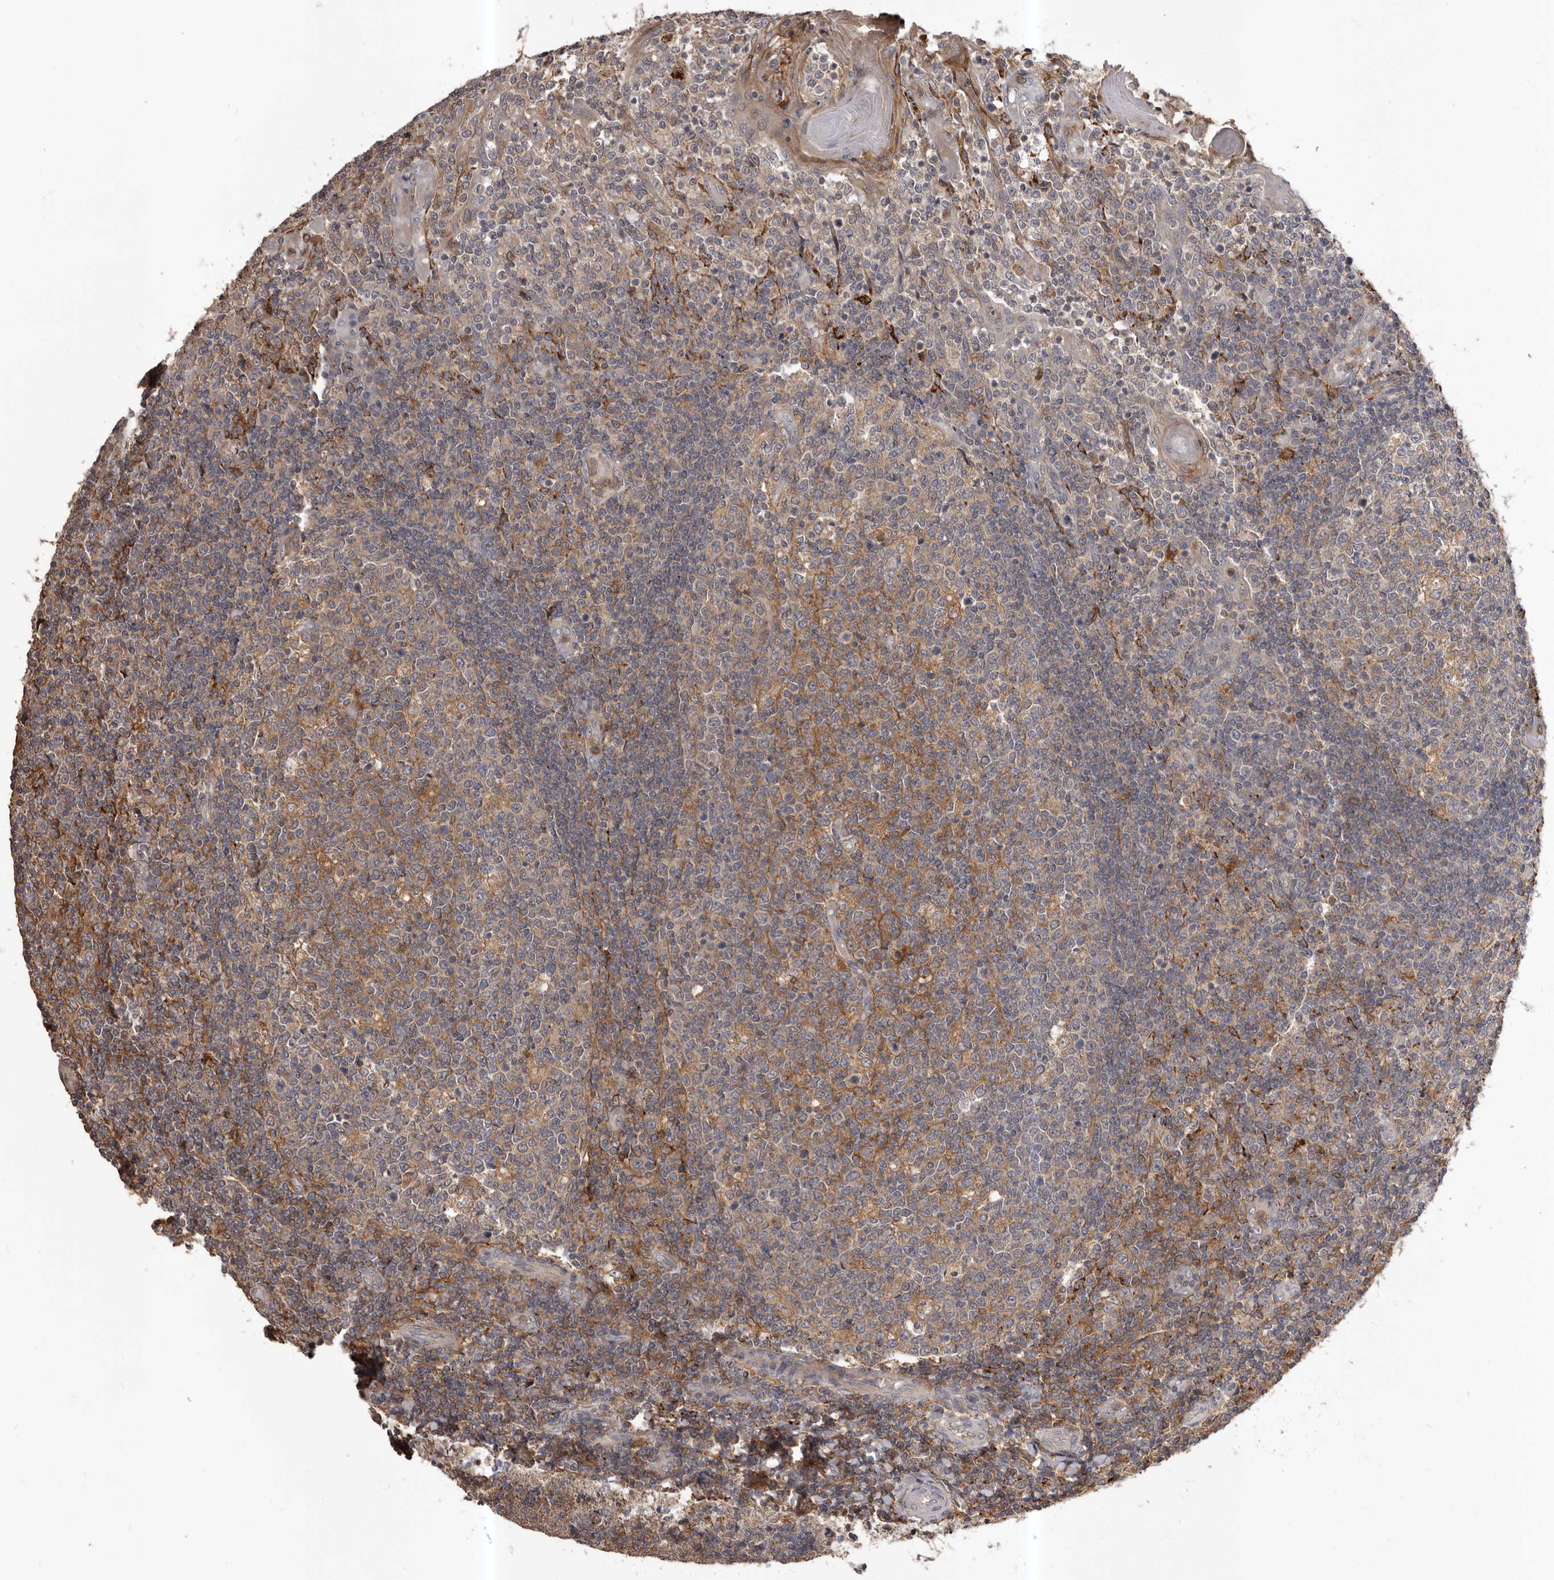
{"staining": {"intensity": "moderate", "quantity": "25%-75%", "location": "cytoplasmic/membranous"}, "tissue": "tonsil", "cell_type": "Germinal center cells", "image_type": "normal", "snomed": [{"axis": "morphology", "description": "Normal tissue, NOS"}, {"axis": "topography", "description": "Tonsil"}], "caption": "This is a micrograph of immunohistochemistry staining of unremarkable tonsil, which shows moderate positivity in the cytoplasmic/membranous of germinal center cells.", "gene": "GLIPR2", "patient": {"sex": "female", "age": 19}}